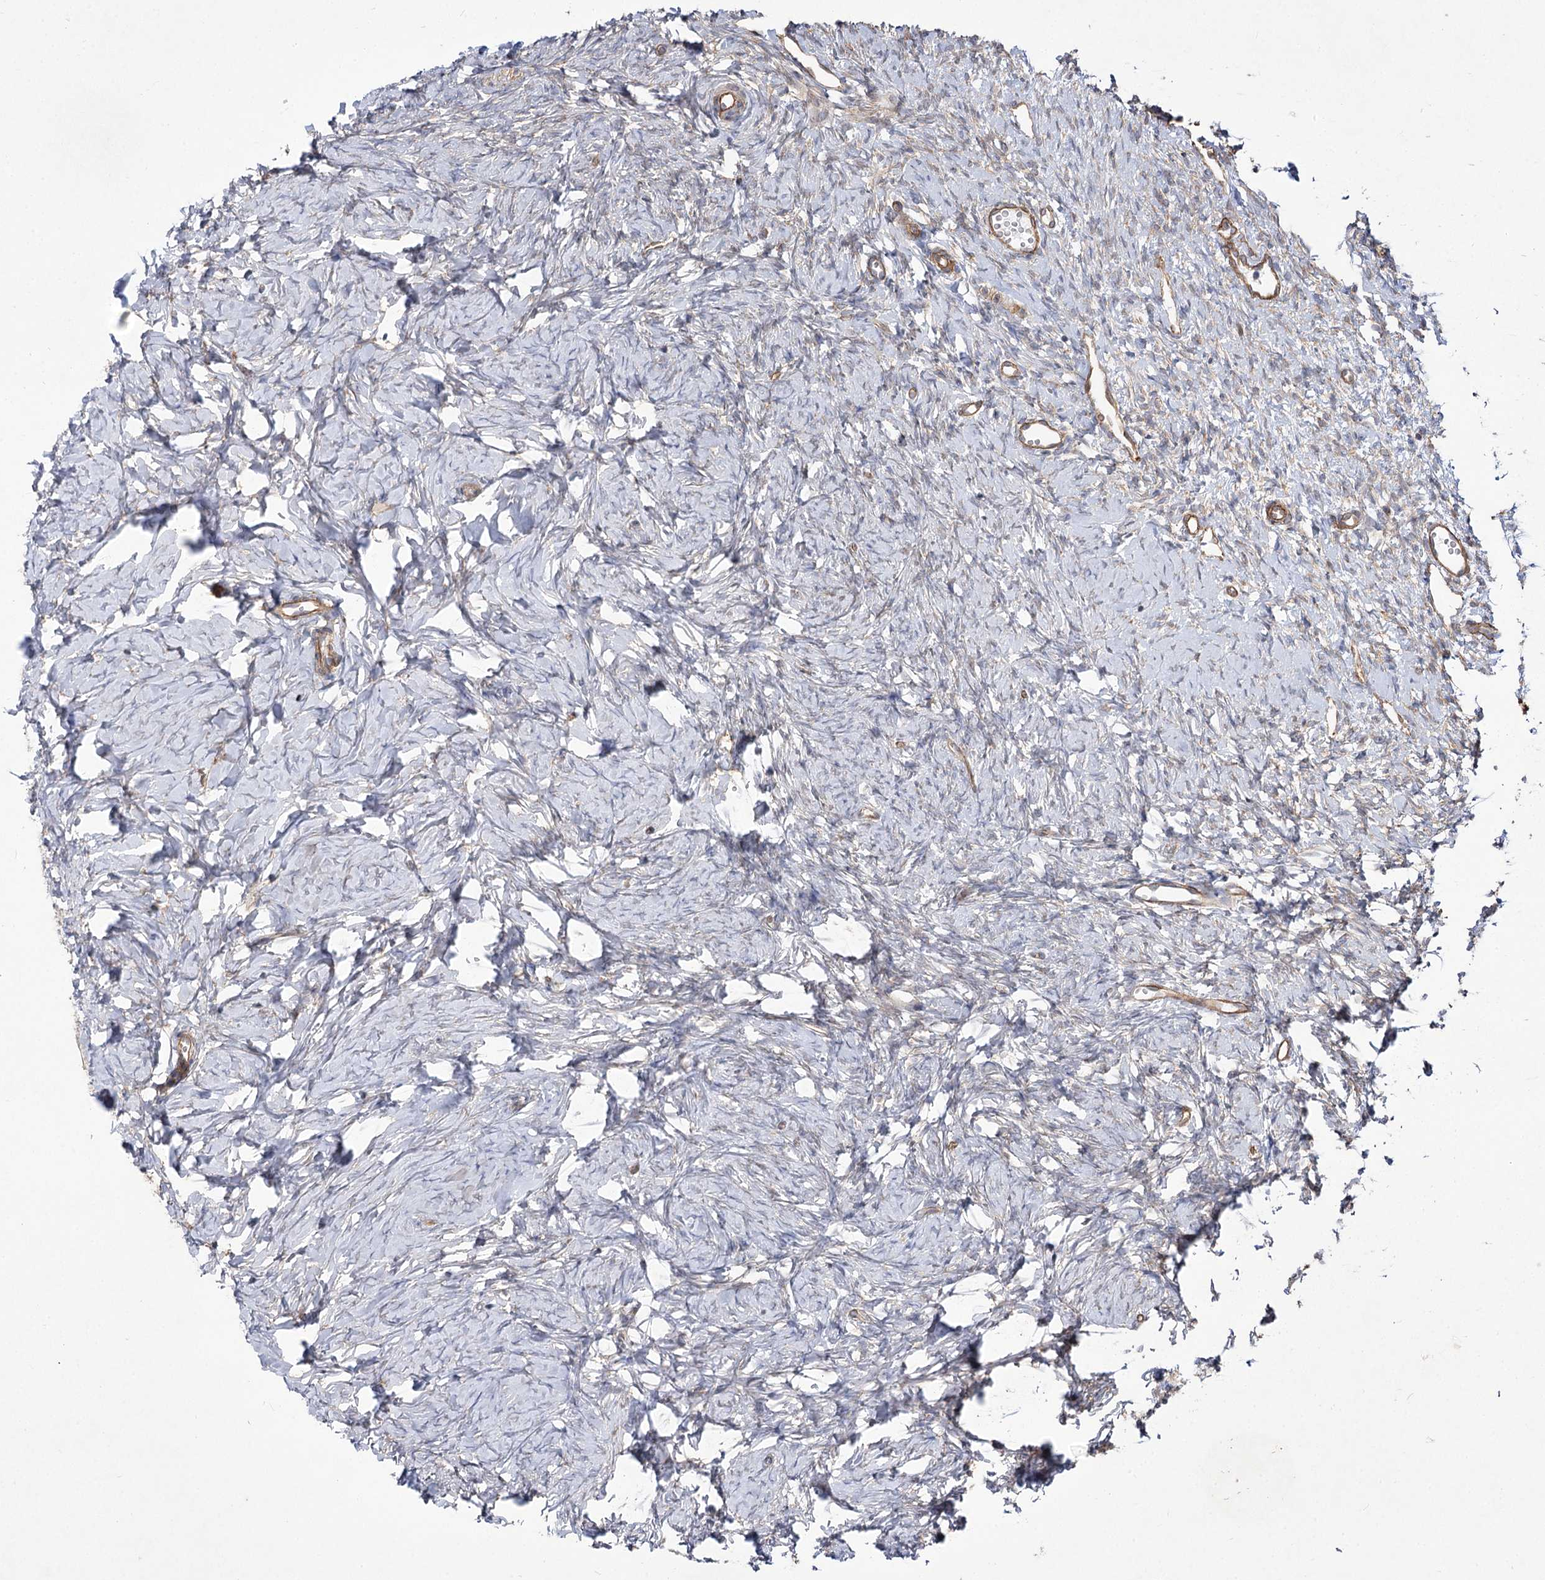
{"staining": {"intensity": "negative", "quantity": "none", "location": "none"}, "tissue": "ovary", "cell_type": "Ovarian stroma cells", "image_type": "normal", "snomed": [{"axis": "morphology", "description": "Normal tissue, NOS"}, {"axis": "topography", "description": "Ovary"}], "caption": "The immunohistochemistry (IHC) photomicrograph has no significant staining in ovarian stroma cells of ovary. (DAB (3,3'-diaminobenzidine) immunohistochemistry, high magnification).", "gene": "SH3BP5L", "patient": {"sex": "female", "age": 51}}